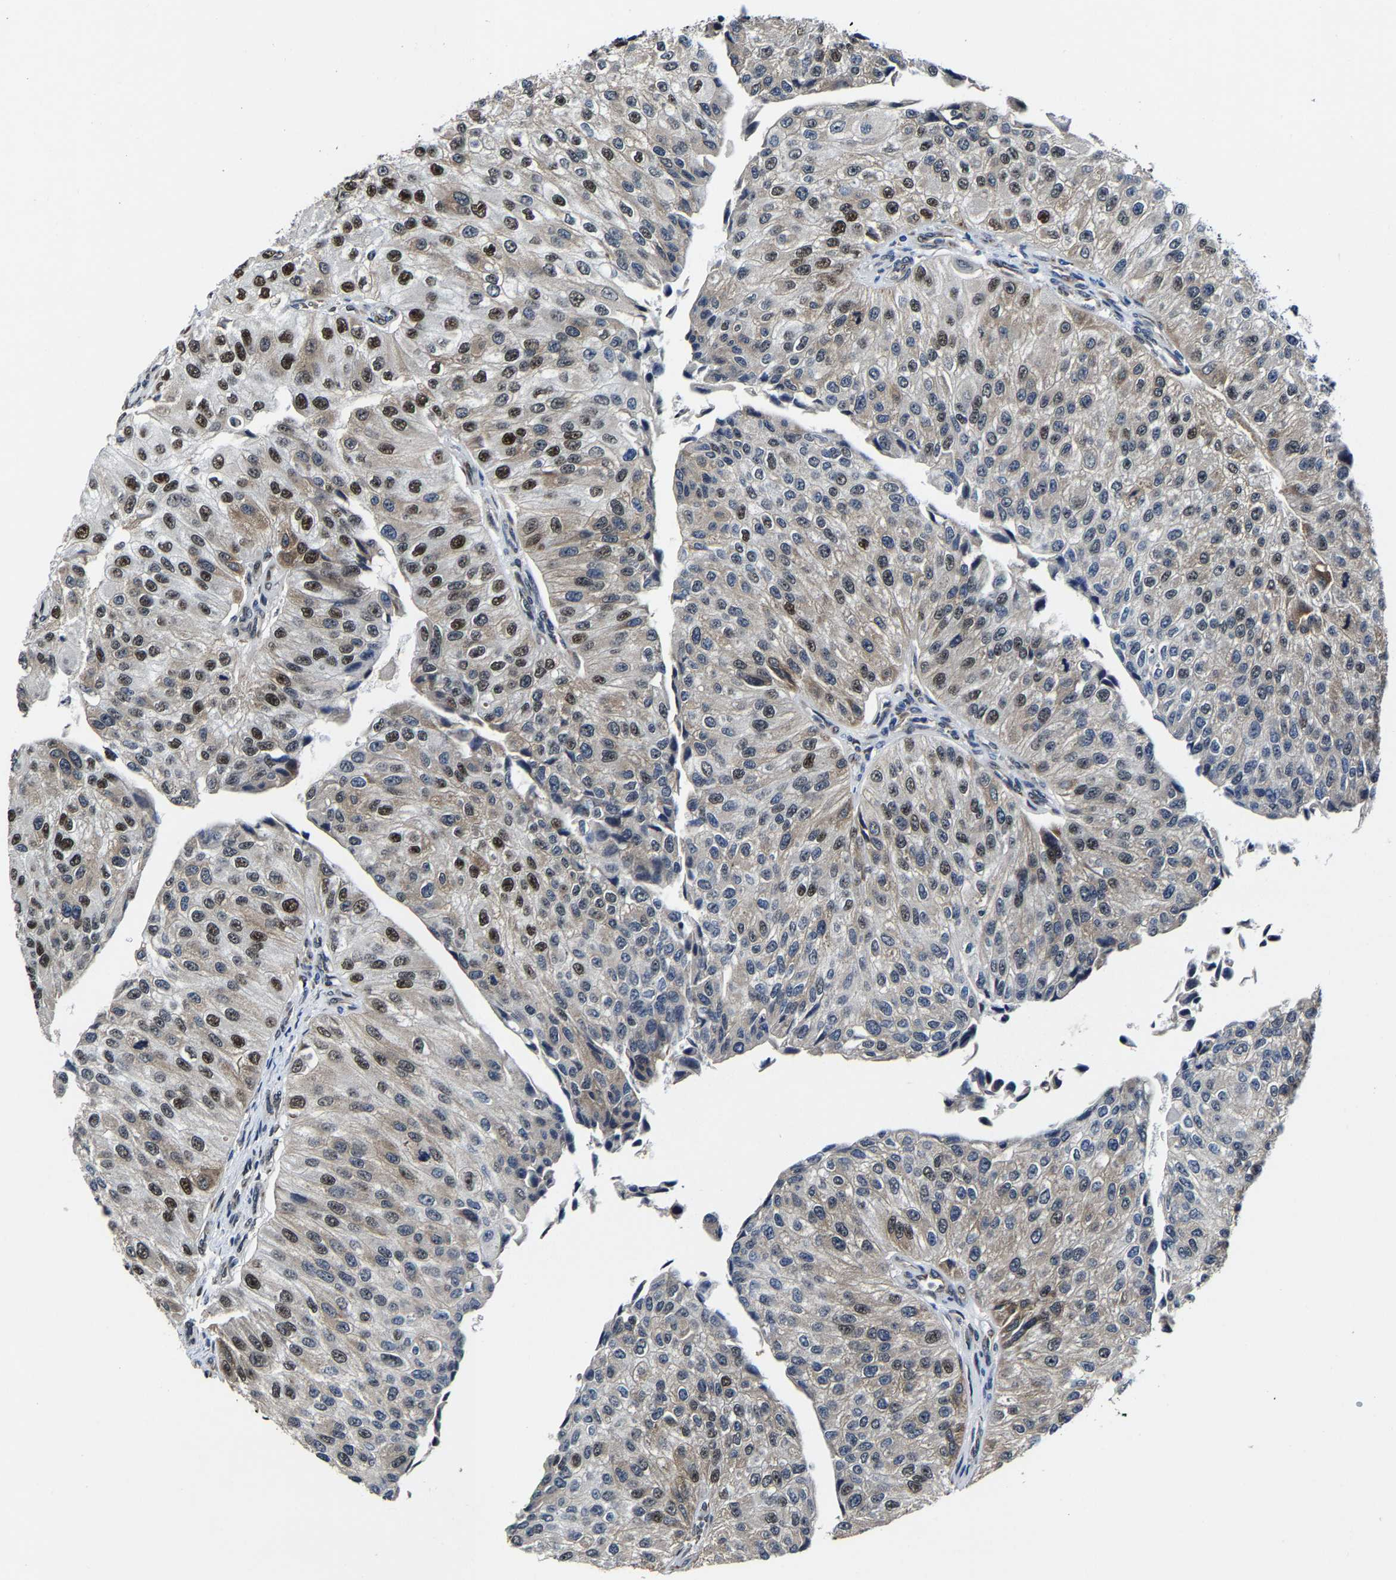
{"staining": {"intensity": "strong", "quantity": "25%-75%", "location": "cytoplasmic/membranous,nuclear"}, "tissue": "urothelial cancer", "cell_type": "Tumor cells", "image_type": "cancer", "snomed": [{"axis": "morphology", "description": "Urothelial carcinoma, High grade"}, {"axis": "topography", "description": "Kidney"}, {"axis": "topography", "description": "Urinary bladder"}], "caption": "Protein staining reveals strong cytoplasmic/membranous and nuclear staining in approximately 25%-75% of tumor cells in urothelial carcinoma (high-grade).", "gene": "METTL1", "patient": {"sex": "male", "age": 77}}